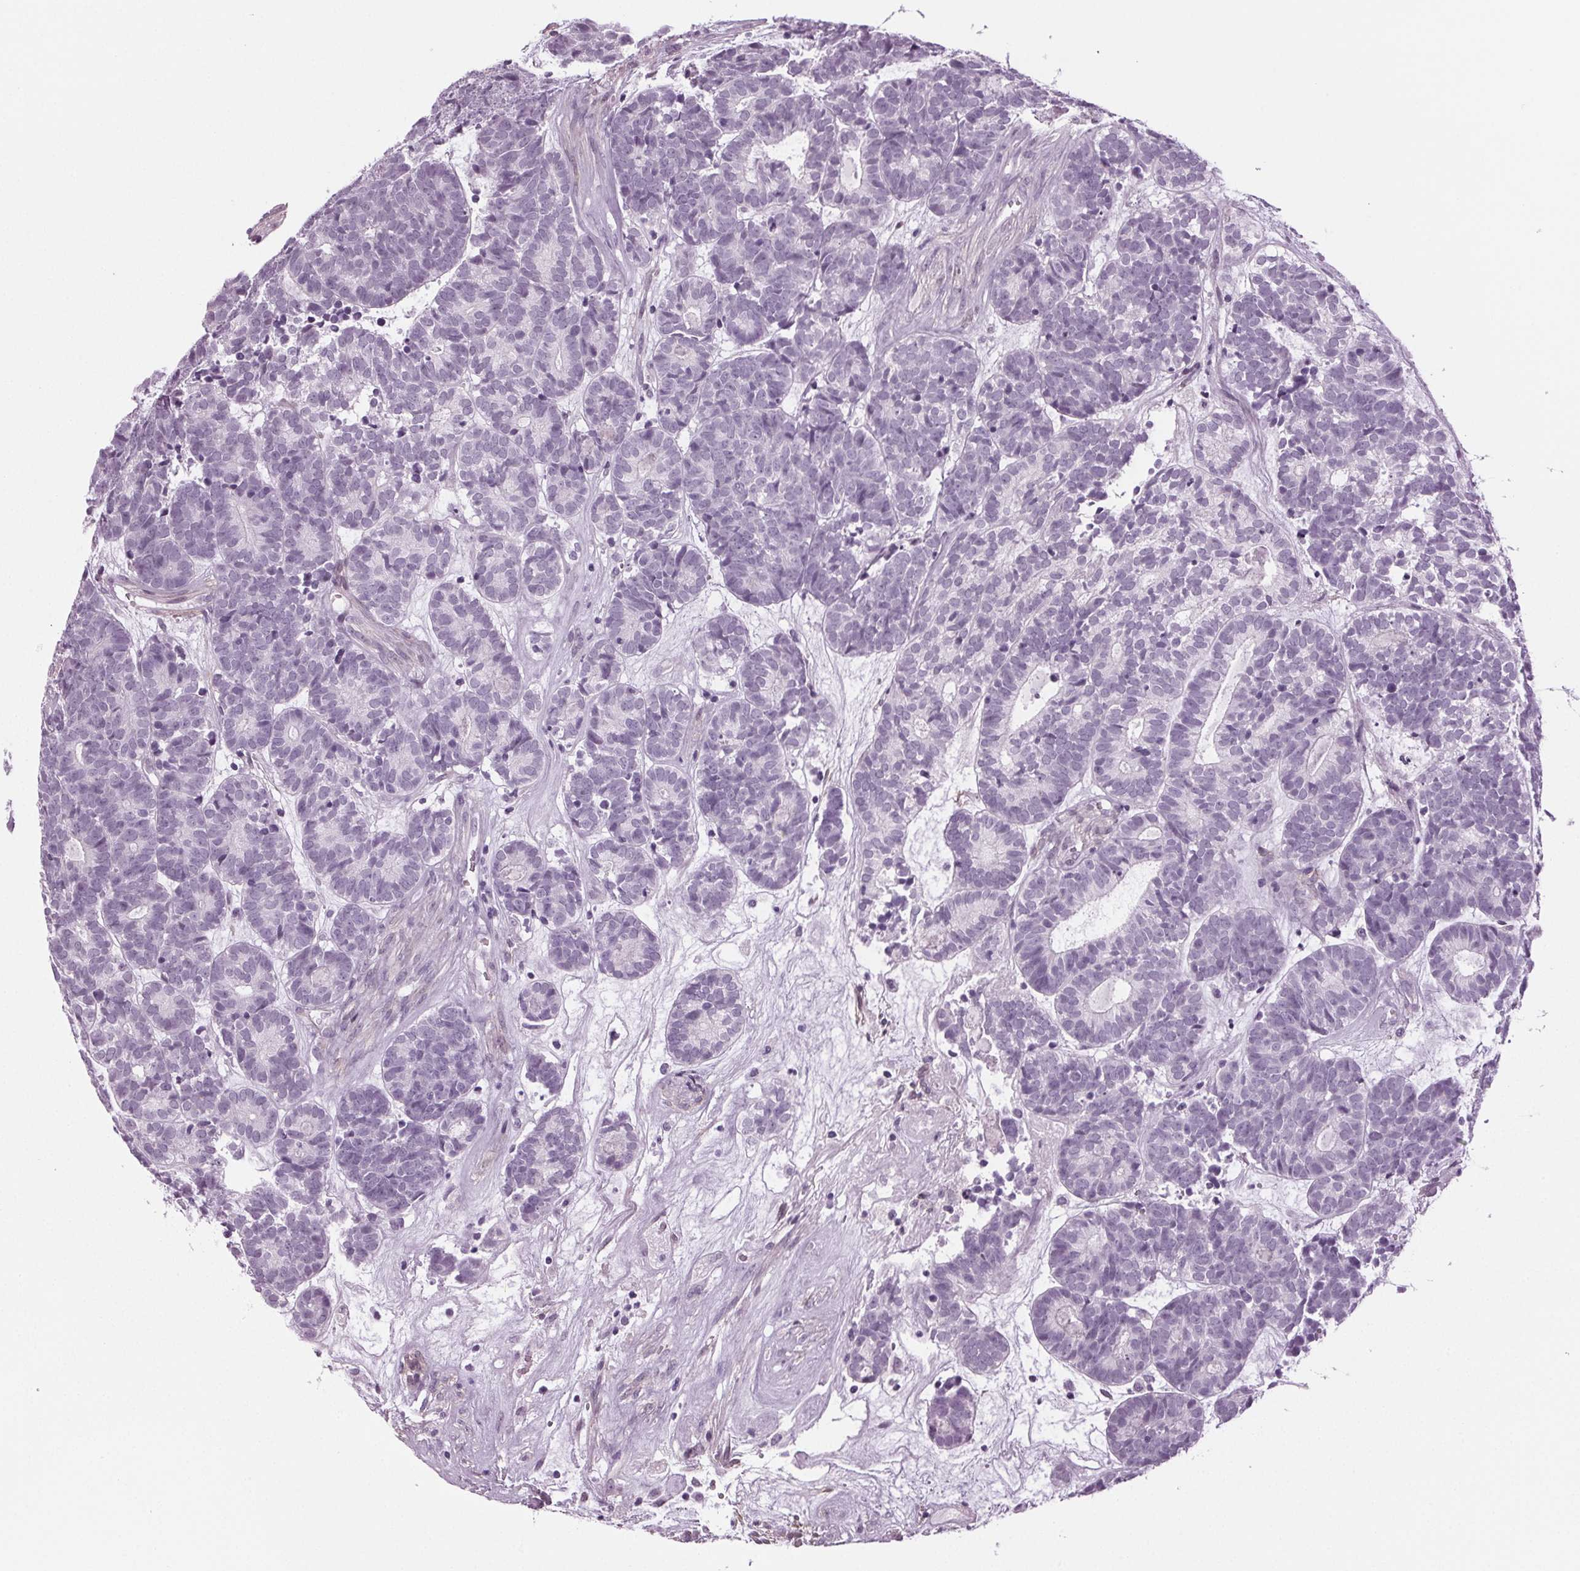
{"staining": {"intensity": "negative", "quantity": "none", "location": "none"}, "tissue": "head and neck cancer", "cell_type": "Tumor cells", "image_type": "cancer", "snomed": [{"axis": "morphology", "description": "Adenocarcinoma, NOS"}, {"axis": "topography", "description": "Head-Neck"}], "caption": "Immunohistochemistry (IHC) of human head and neck adenocarcinoma shows no staining in tumor cells.", "gene": "BHLHE22", "patient": {"sex": "female", "age": 81}}